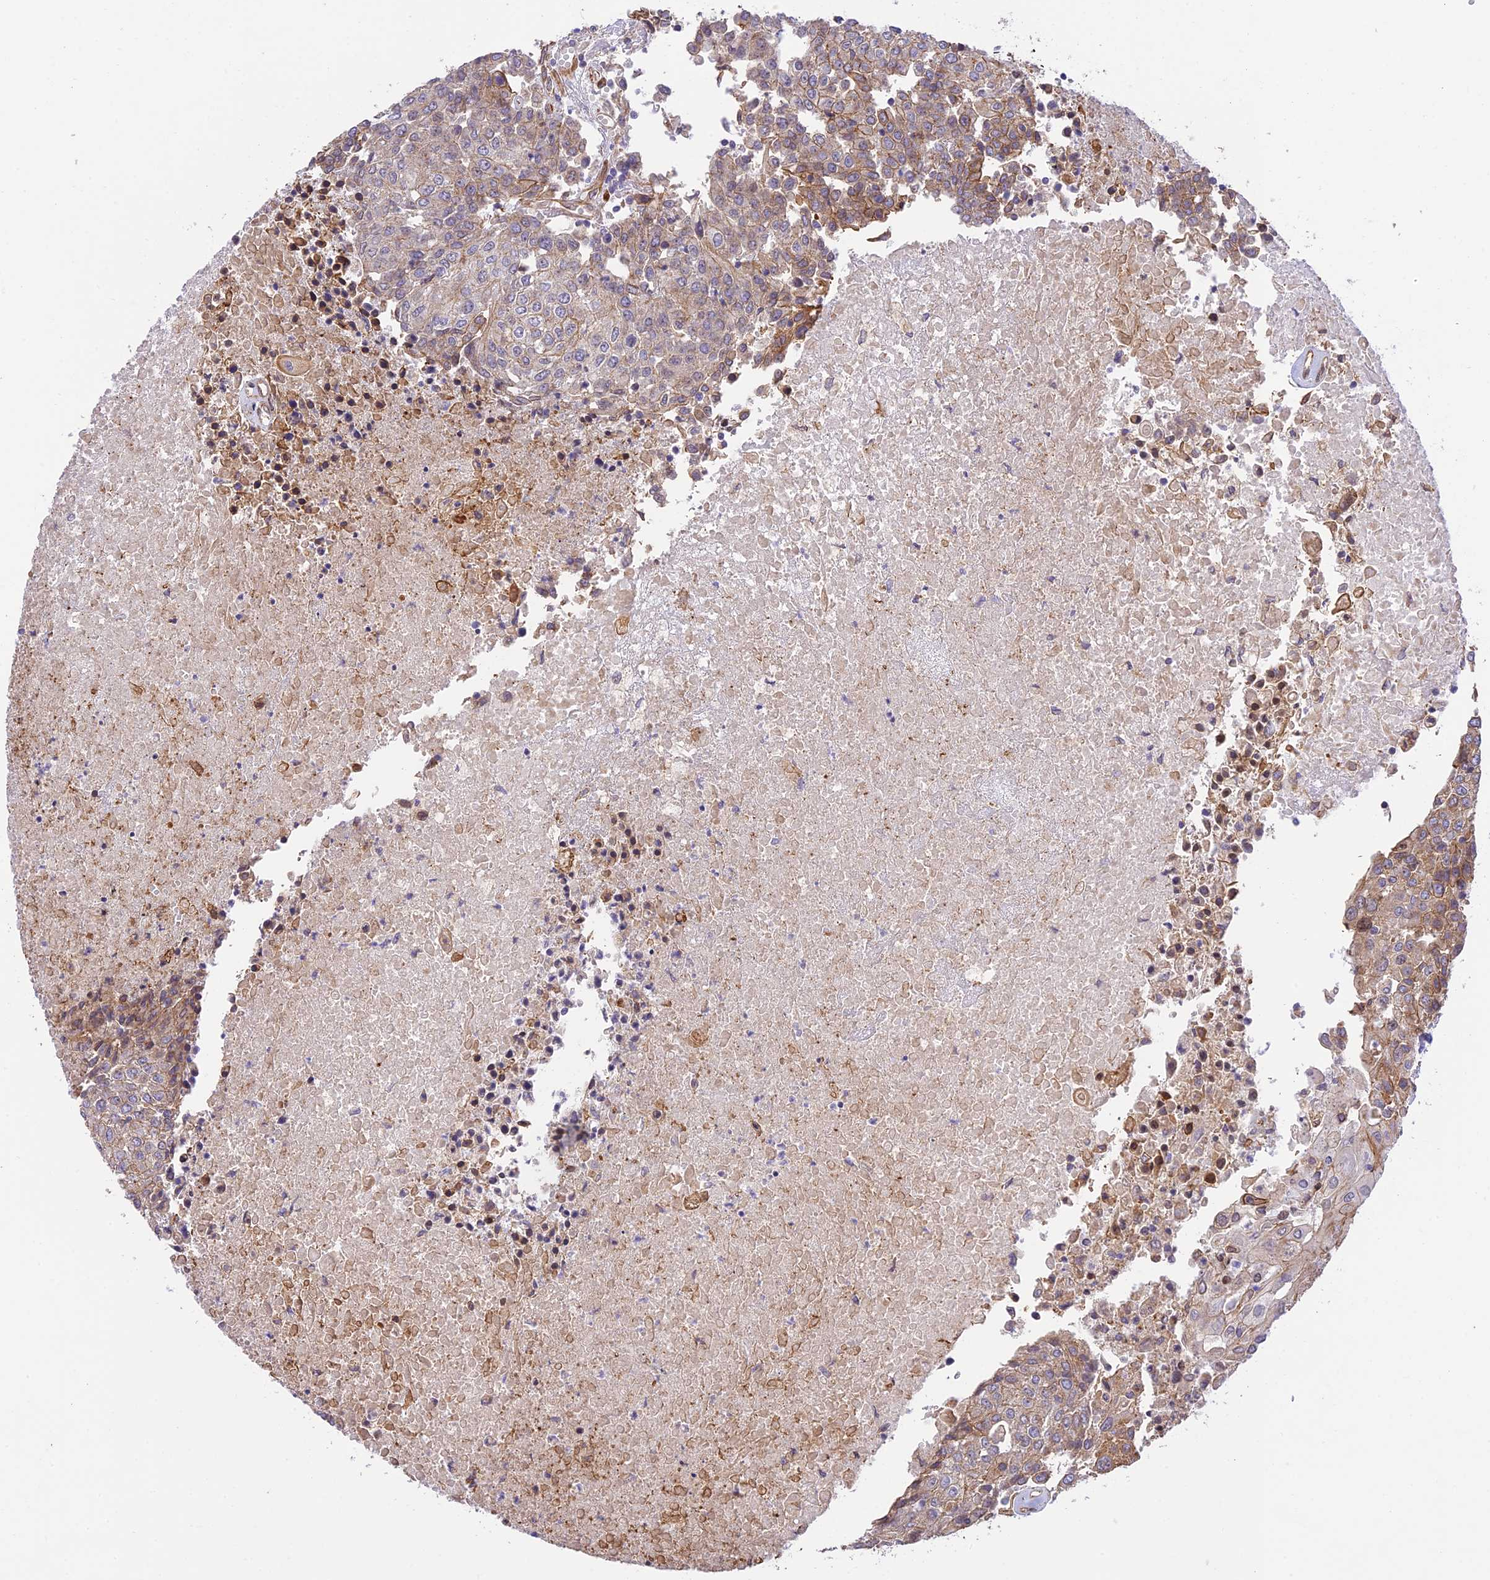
{"staining": {"intensity": "weak", "quantity": "25%-75%", "location": "cytoplasmic/membranous"}, "tissue": "urothelial cancer", "cell_type": "Tumor cells", "image_type": "cancer", "snomed": [{"axis": "morphology", "description": "Urothelial carcinoma, High grade"}, {"axis": "topography", "description": "Urinary bladder"}], "caption": "Urothelial cancer tissue reveals weak cytoplasmic/membranous staining in about 25%-75% of tumor cells, visualized by immunohistochemistry. Nuclei are stained in blue.", "gene": "EXOC3L4", "patient": {"sex": "female", "age": 85}}